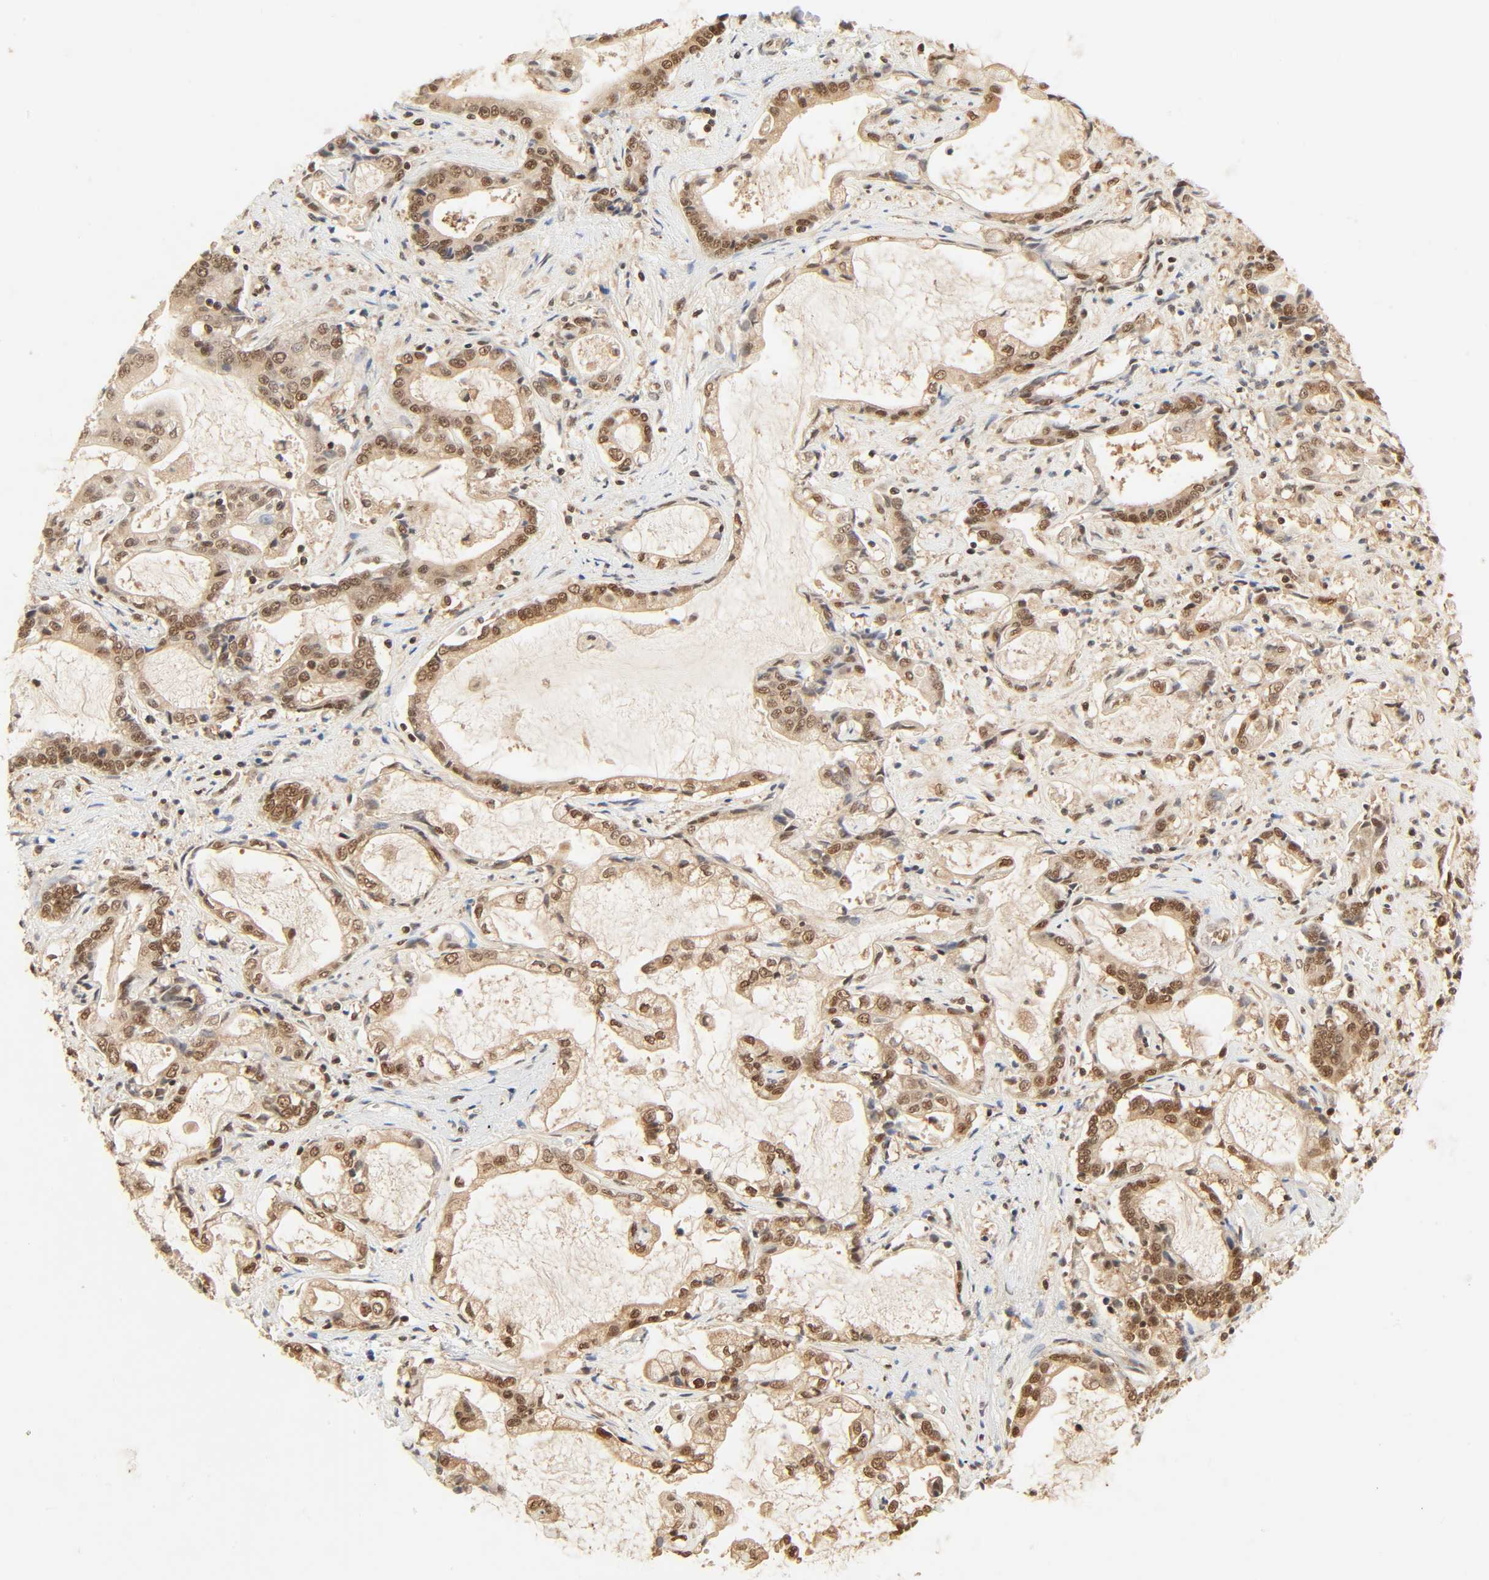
{"staining": {"intensity": "moderate", "quantity": "25%-75%", "location": "cytoplasmic/membranous,nuclear"}, "tissue": "liver cancer", "cell_type": "Tumor cells", "image_type": "cancer", "snomed": [{"axis": "morphology", "description": "Cholangiocarcinoma"}, {"axis": "topography", "description": "Liver"}], "caption": "Moderate cytoplasmic/membranous and nuclear staining for a protein is identified in about 25%-75% of tumor cells of liver cholangiocarcinoma using IHC.", "gene": "UBC", "patient": {"sex": "male", "age": 57}}